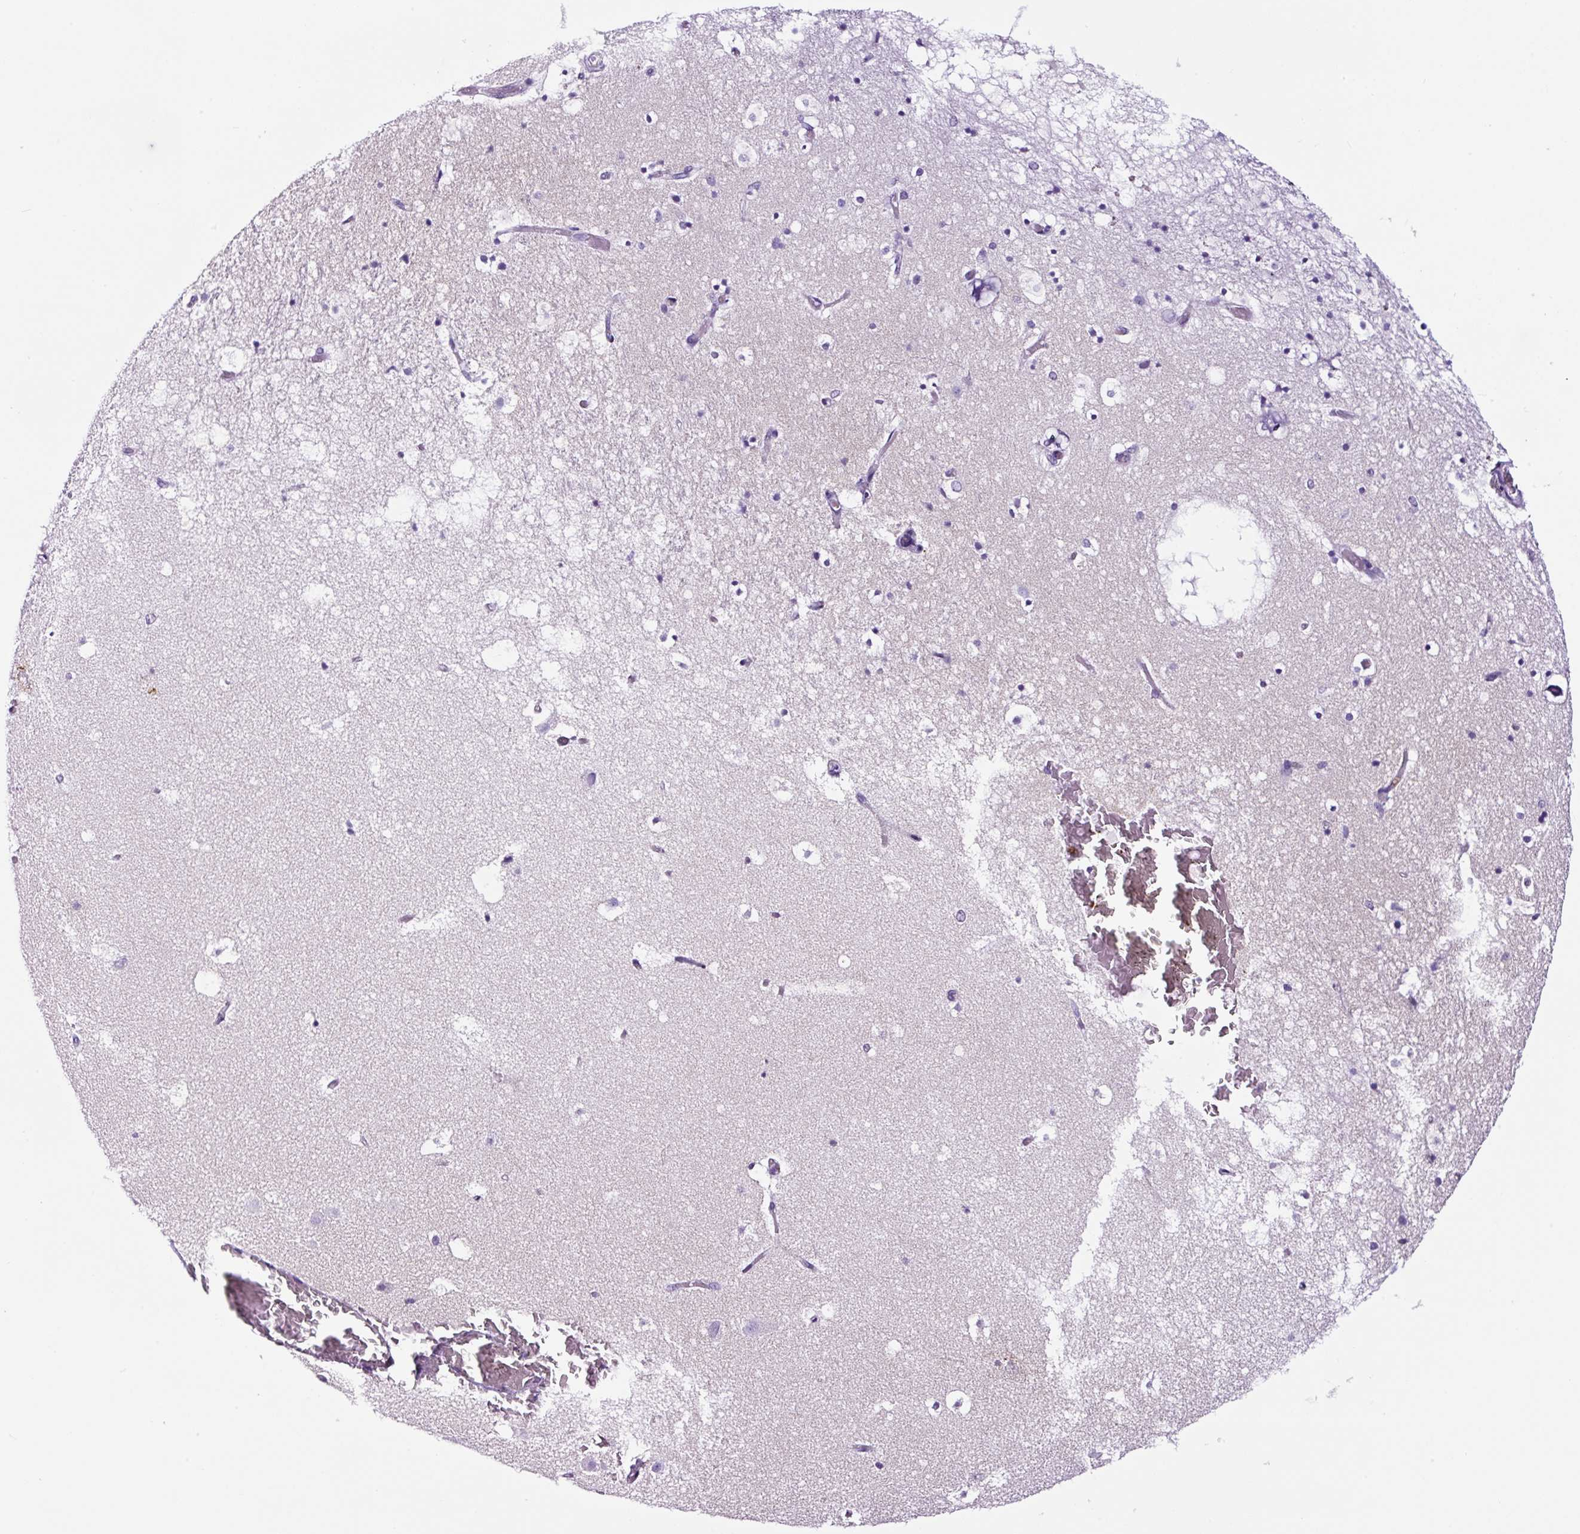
{"staining": {"intensity": "negative", "quantity": "none", "location": "none"}, "tissue": "hippocampus", "cell_type": "Glial cells", "image_type": "normal", "snomed": [{"axis": "morphology", "description": "Normal tissue, NOS"}, {"axis": "topography", "description": "Hippocampus"}], "caption": "Immunohistochemistry (IHC) image of benign hippocampus: hippocampus stained with DAB shows no significant protein expression in glial cells.", "gene": "TAFA3", "patient": {"sex": "female", "age": 52}}